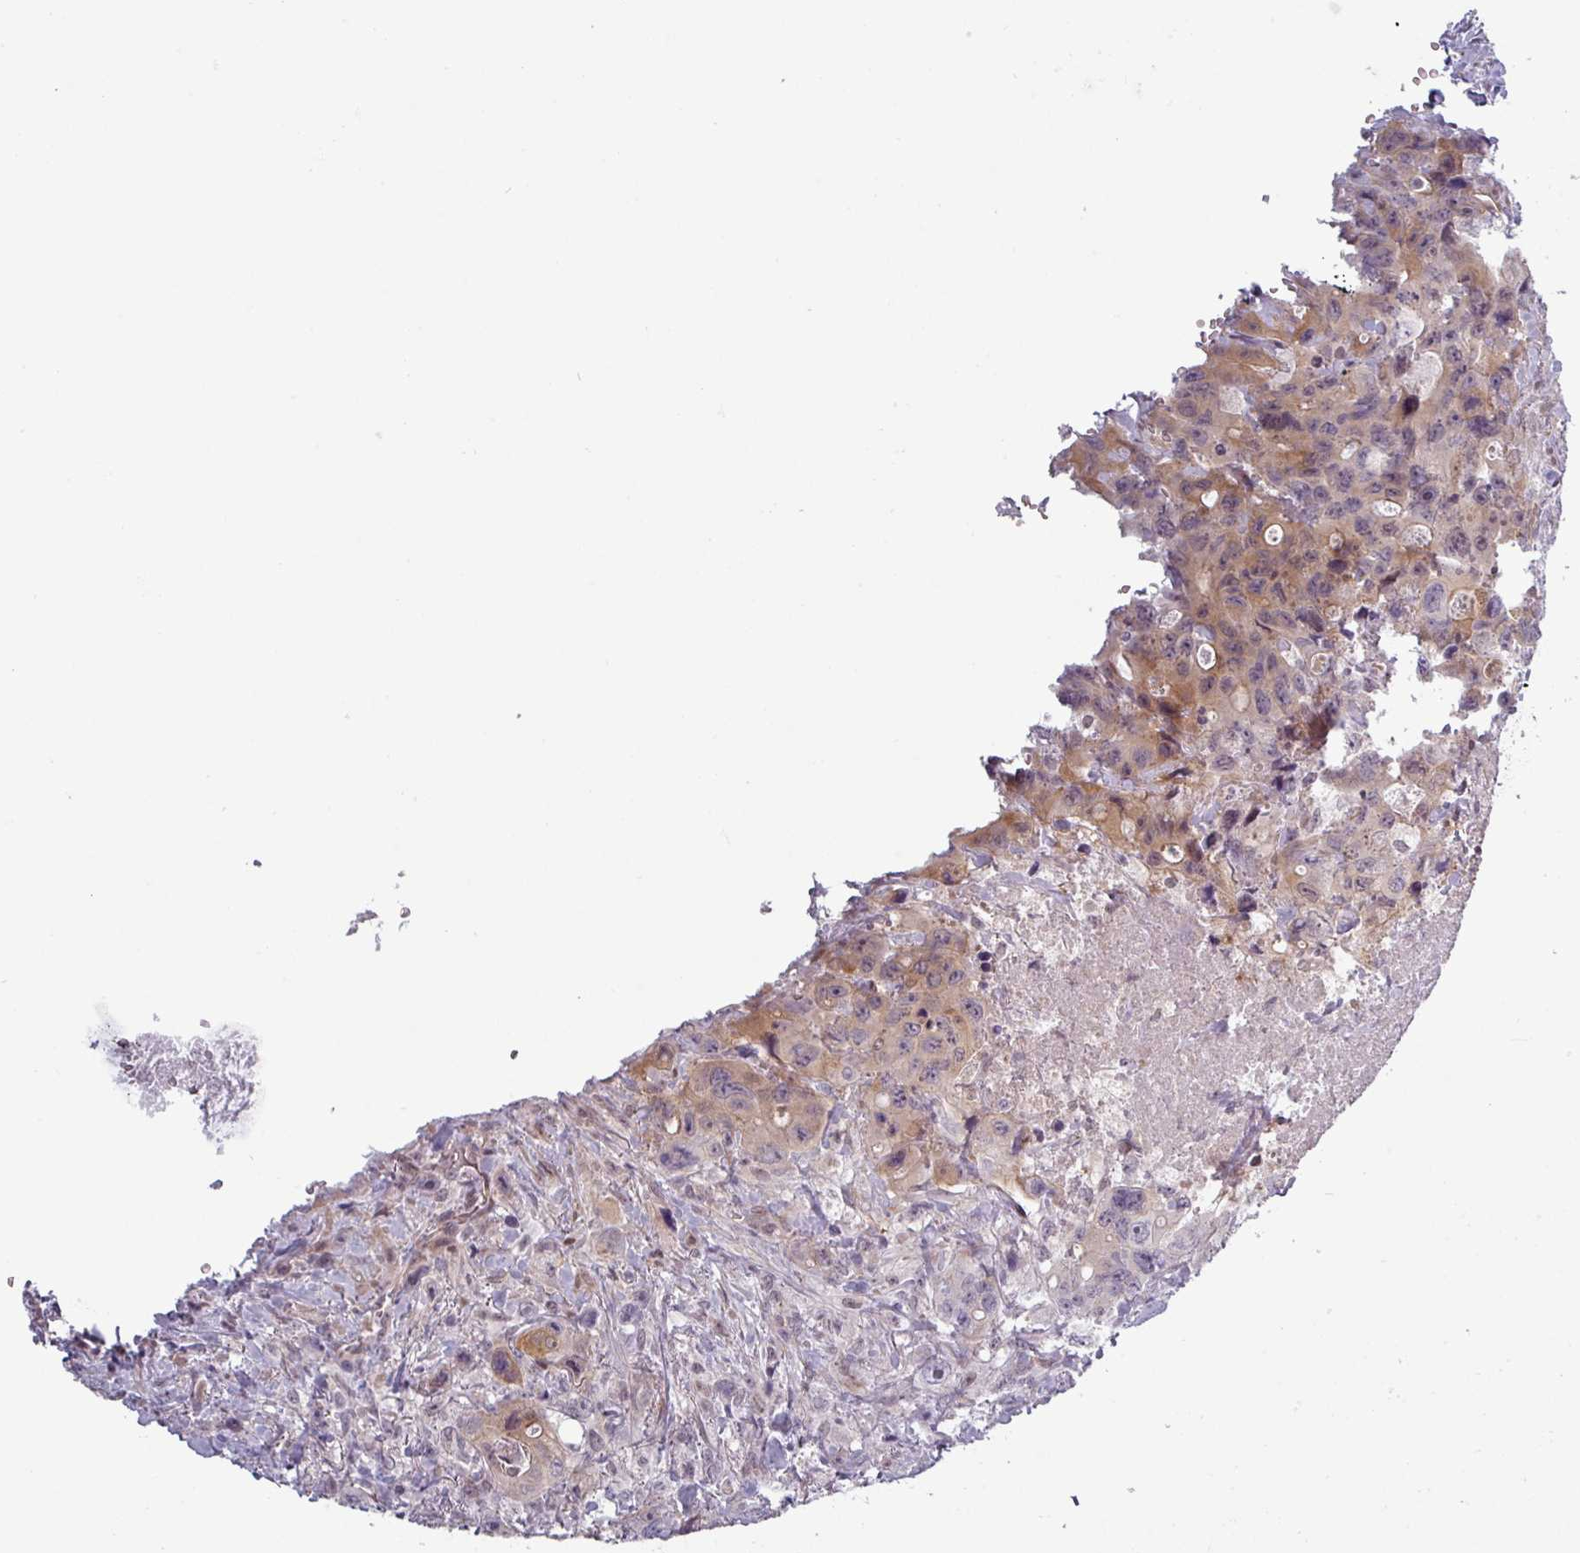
{"staining": {"intensity": "moderate", "quantity": "25%-75%", "location": "cytoplasmic/membranous"}, "tissue": "colorectal cancer", "cell_type": "Tumor cells", "image_type": "cancer", "snomed": [{"axis": "morphology", "description": "Adenocarcinoma, NOS"}, {"axis": "topography", "description": "Colon"}], "caption": "Adenocarcinoma (colorectal) tissue displays moderate cytoplasmic/membranous staining in about 25%-75% of tumor cells, visualized by immunohistochemistry.", "gene": "PRAMEF12", "patient": {"sex": "female", "age": 46}}